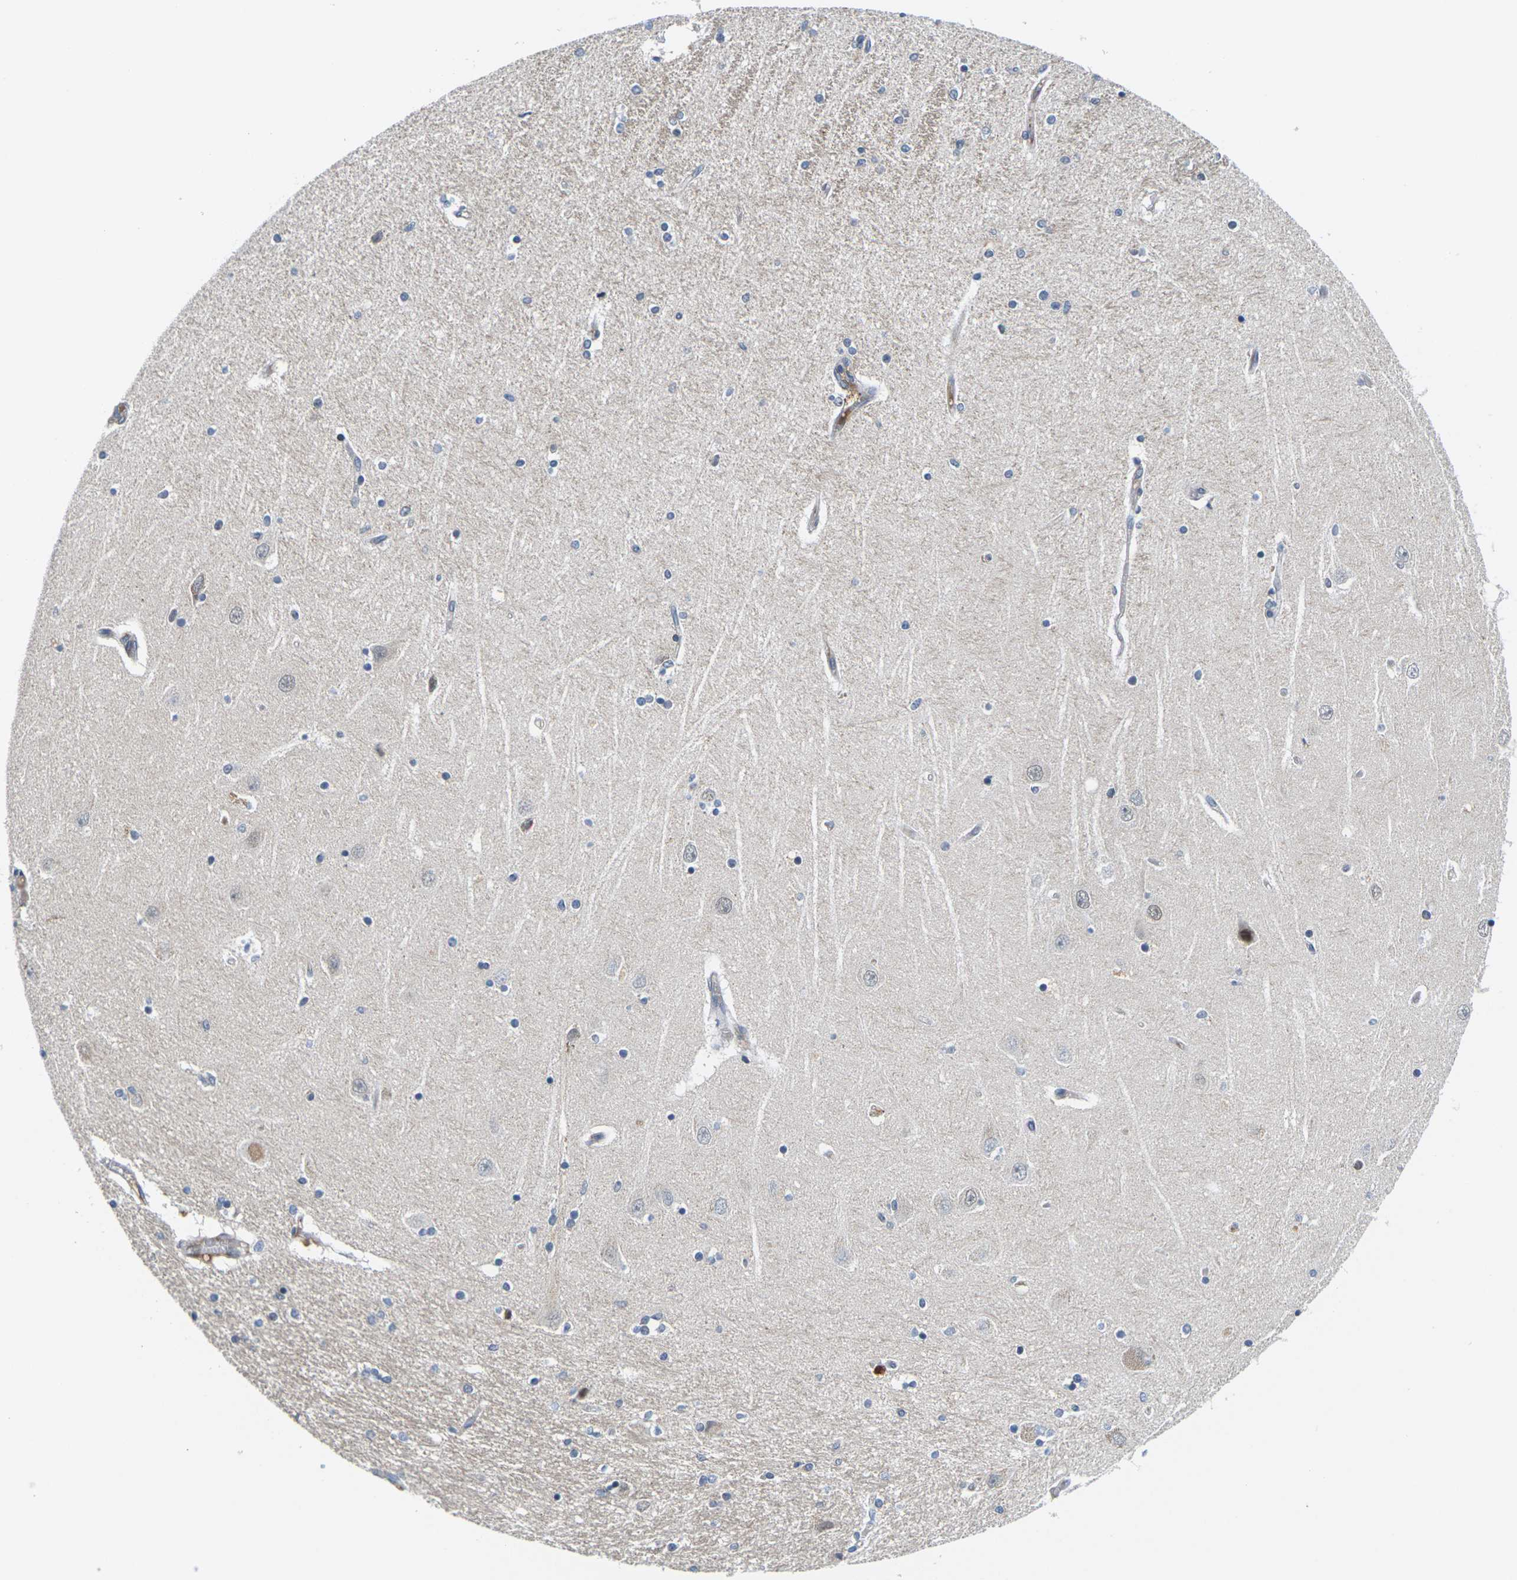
{"staining": {"intensity": "negative", "quantity": "none", "location": "none"}, "tissue": "hippocampus", "cell_type": "Glial cells", "image_type": "normal", "snomed": [{"axis": "morphology", "description": "Normal tissue, NOS"}, {"axis": "topography", "description": "Hippocampus"}], "caption": "Photomicrograph shows no protein expression in glial cells of normal hippocampus.", "gene": "PKP2", "patient": {"sex": "female", "age": 54}}